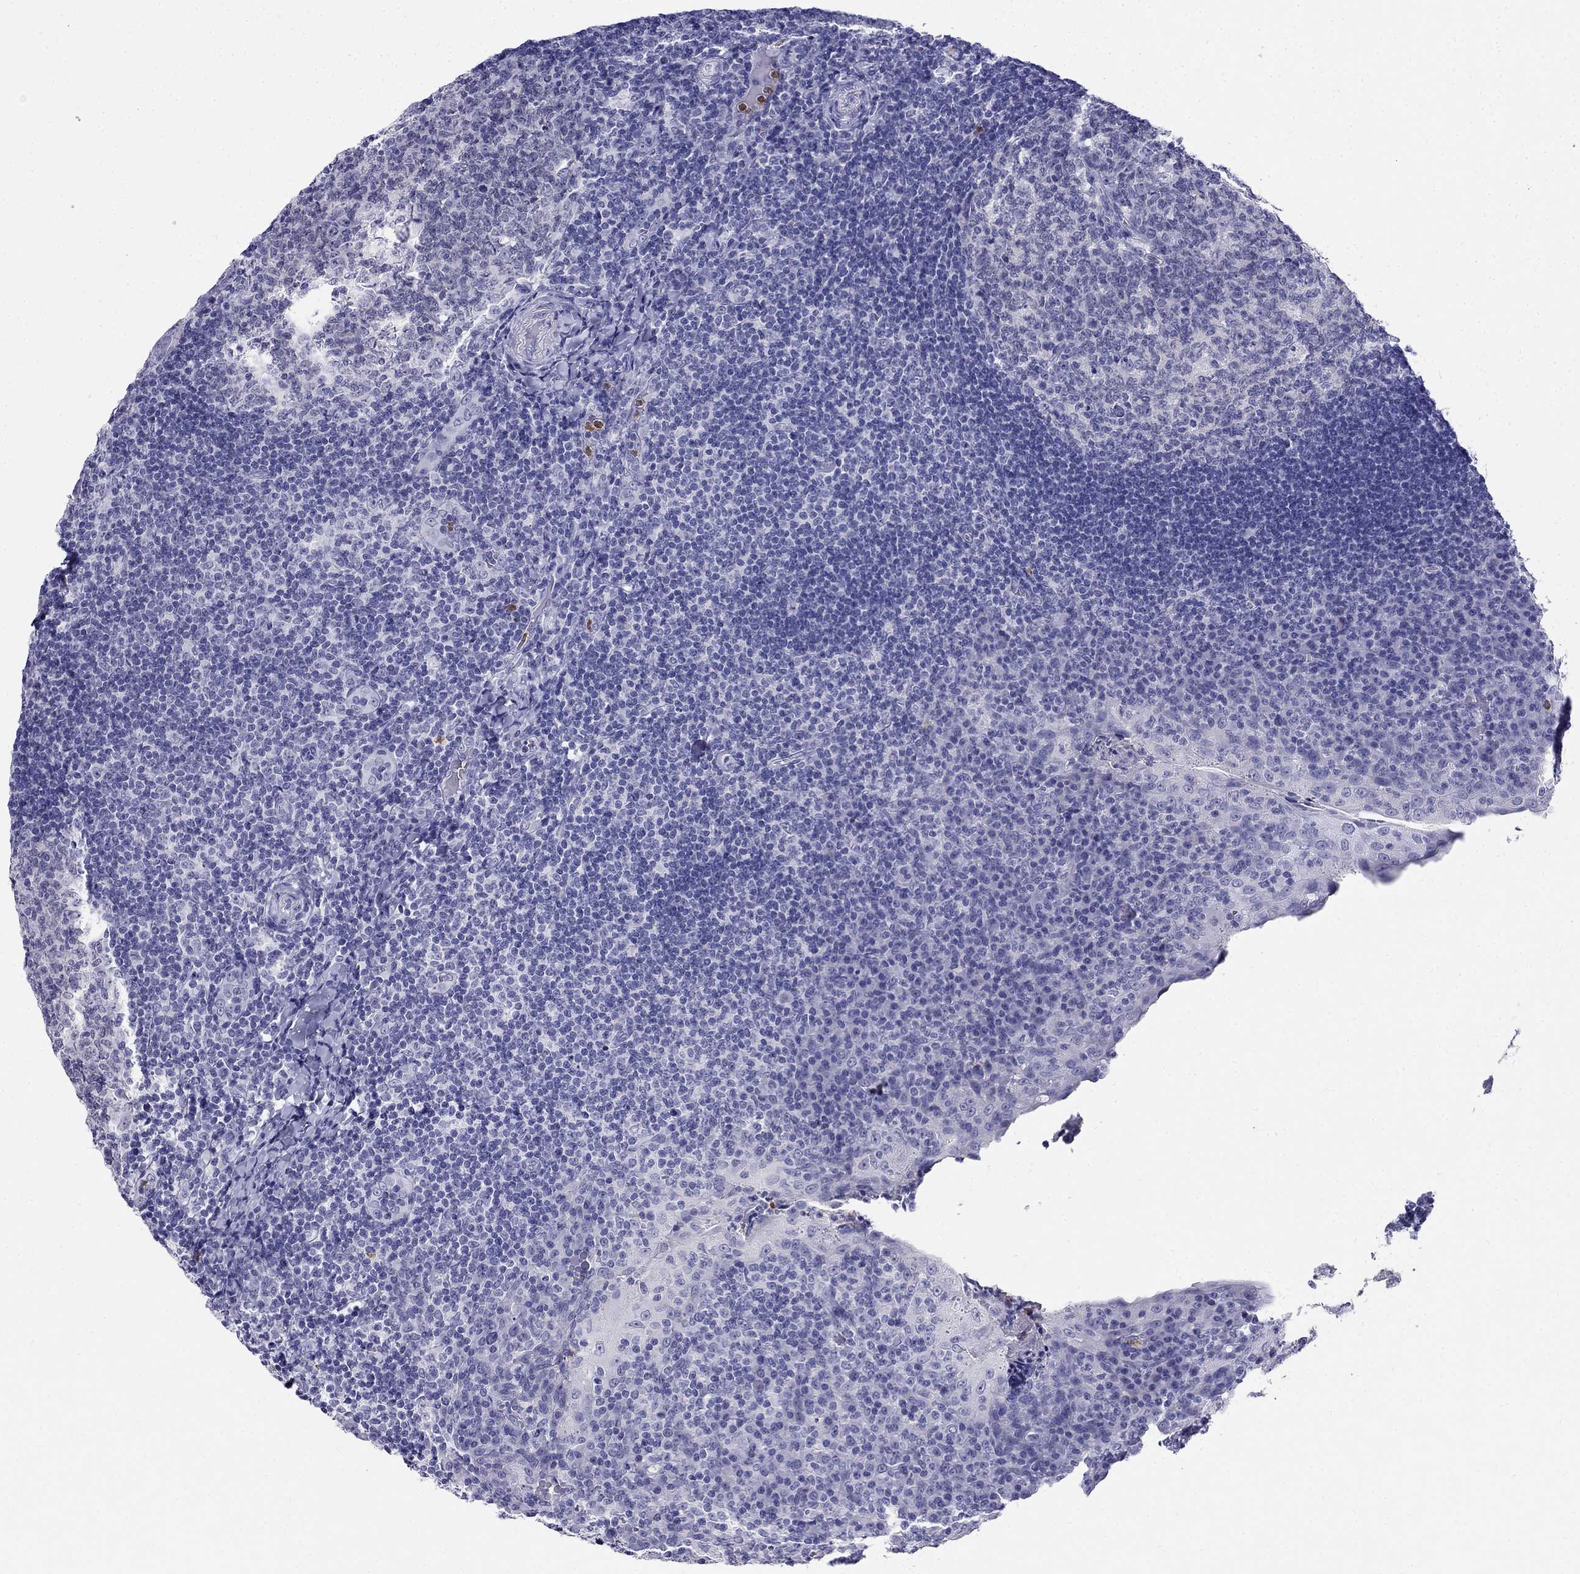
{"staining": {"intensity": "negative", "quantity": "none", "location": "none"}, "tissue": "tonsil", "cell_type": "Germinal center cells", "image_type": "normal", "snomed": [{"axis": "morphology", "description": "Normal tissue, NOS"}, {"axis": "topography", "description": "Tonsil"}], "caption": "IHC photomicrograph of normal tonsil: tonsil stained with DAB demonstrates no significant protein expression in germinal center cells.", "gene": "PPP1R36", "patient": {"sex": "male", "age": 17}}